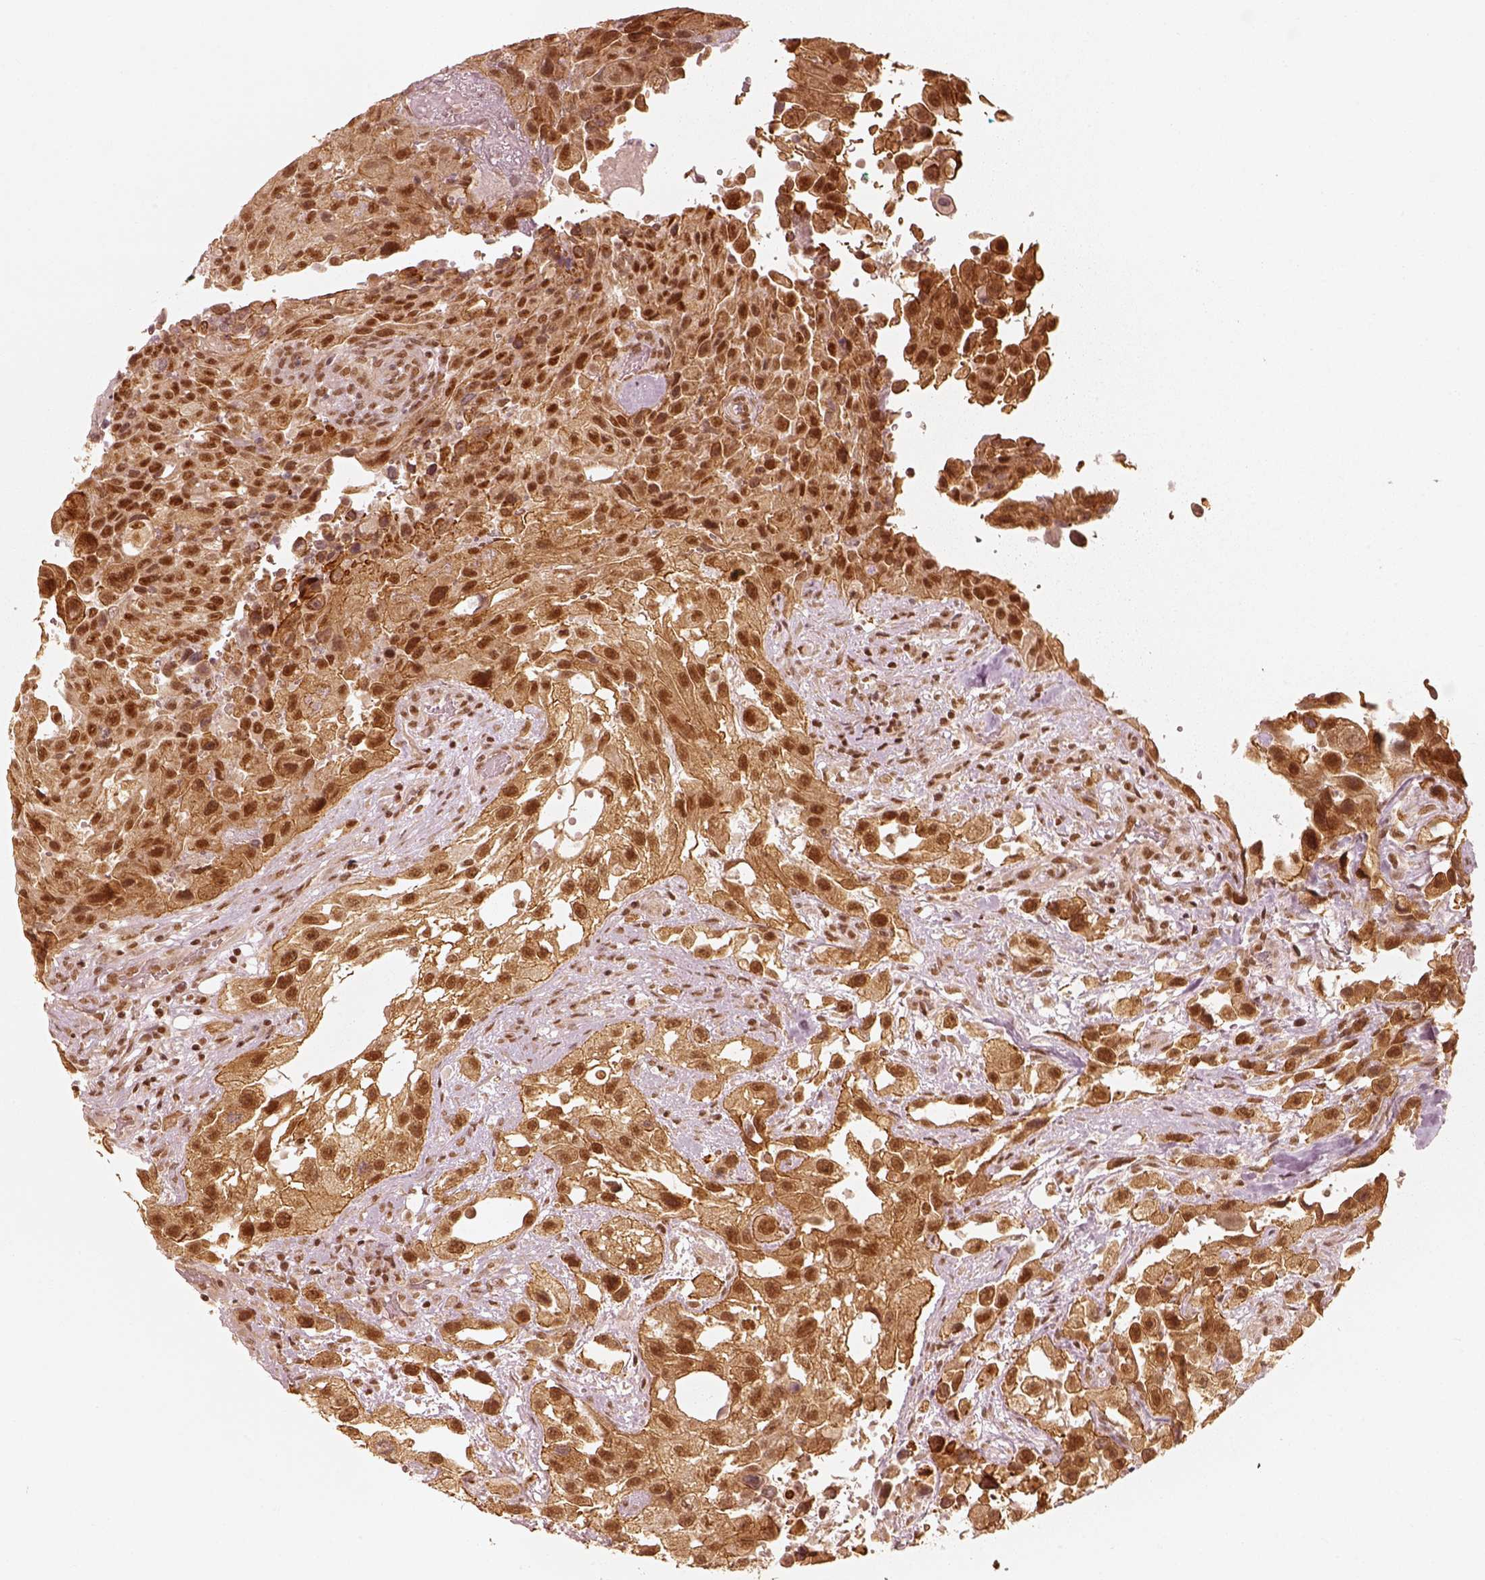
{"staining": {"intensity": "strong", "quantity": ">75%", "location": "nuclear"}, "tissue": "urothelial cancer", "cell_type": "Tumor cells", "image_type": "cancer", "snomed": [{"axis": "morphology", "description": "Urothelial carcinoma, High grade"}, {"axis": "topography", "description": "Urinary bladder"}], "caption": "Immunohistochemical staining of urothelial cancer displays high levels of strong nuclear positivity in approximately >75% of tumor cells.", "gene": "GMEB2", "patient": {"sex": "male", "age": 79}}